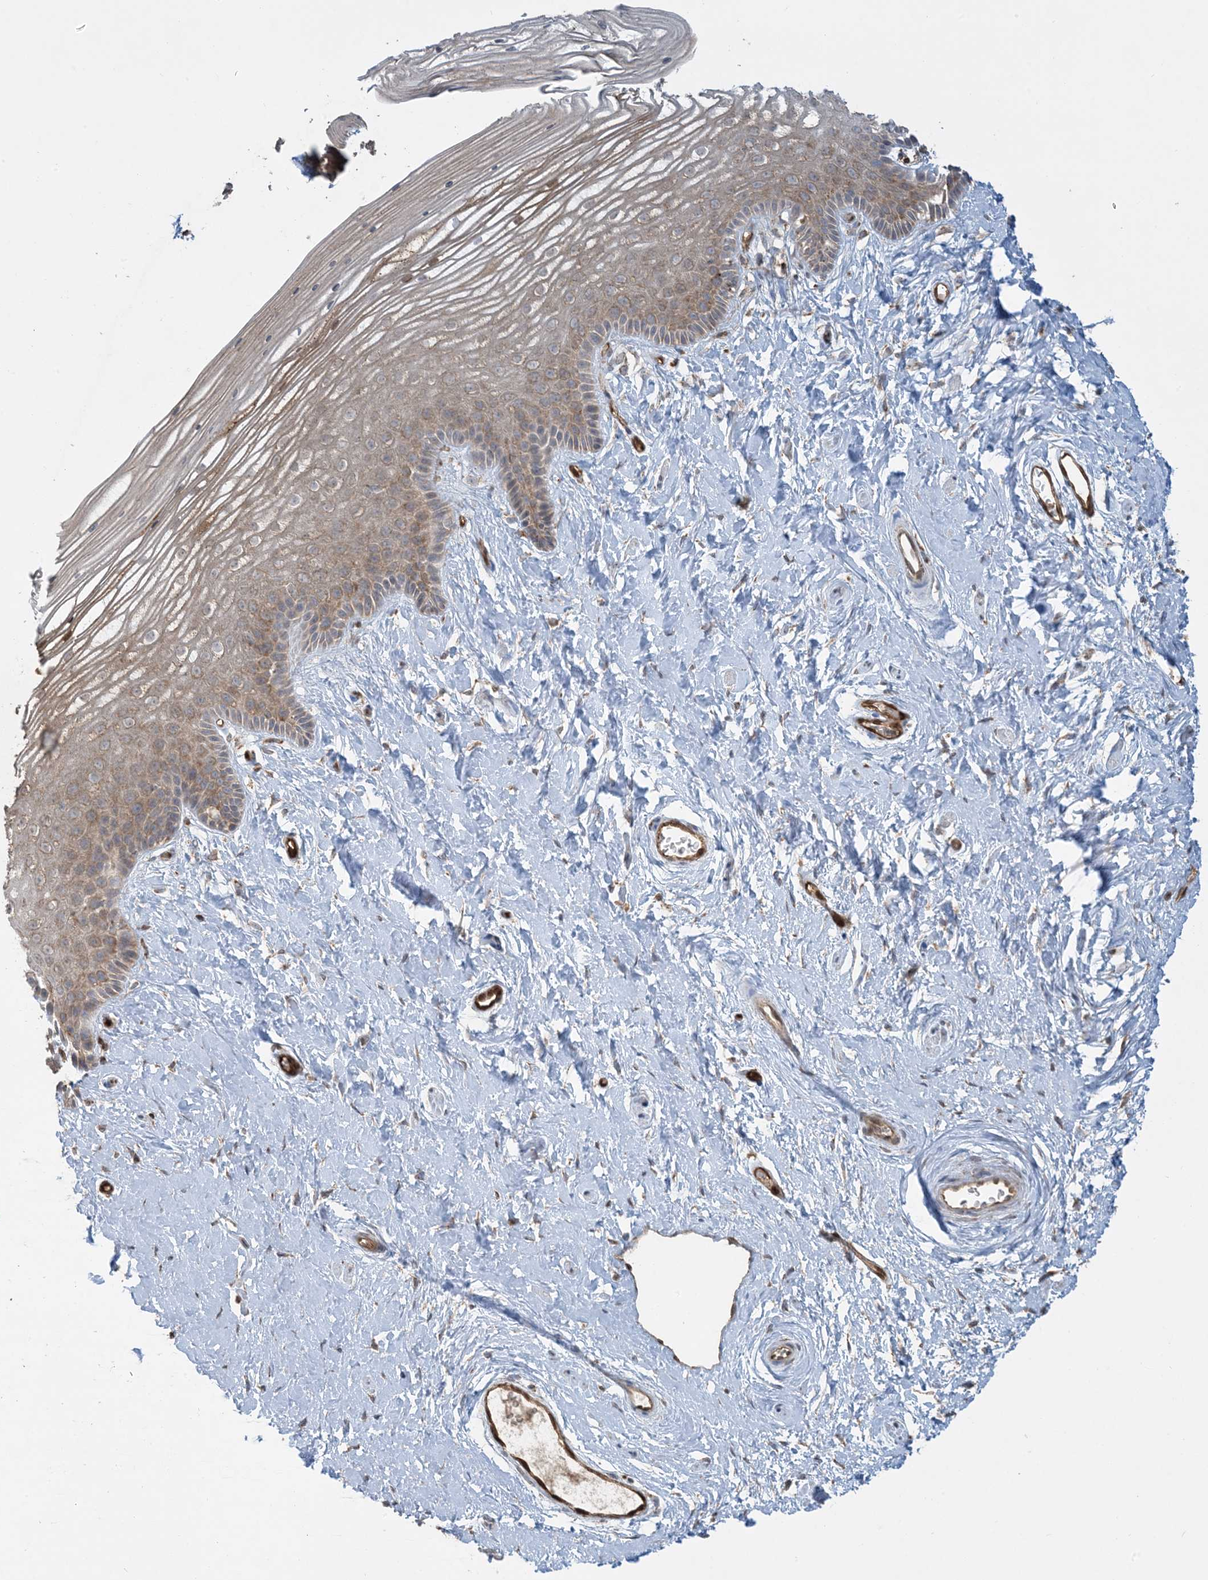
{"staining": {"intensity": "moderate", "quantity": ">75%", "location": "cytoplasmic/membranous"}, "tissue": "vagina", "cell_type": "Squamous epithelial cells", "image_type": "normal", "snomed": [{"axis": "morphology", "description": "Normal tissue, NOS"}, {"axis": "topography", "description": "Vagina"}, {"axis": "topography", "description": "Cervix"}], "caption": "IHC of benign human vagina shows medium levels of moderate cytoplasmic/membranous expression in approximately >75% of squamous epithelial cells. (DAB IHC, brown staining for protein, blue staining for nuclei).", "gene": "PPM1F", "patient": {"sex": "female", "age": 40}}